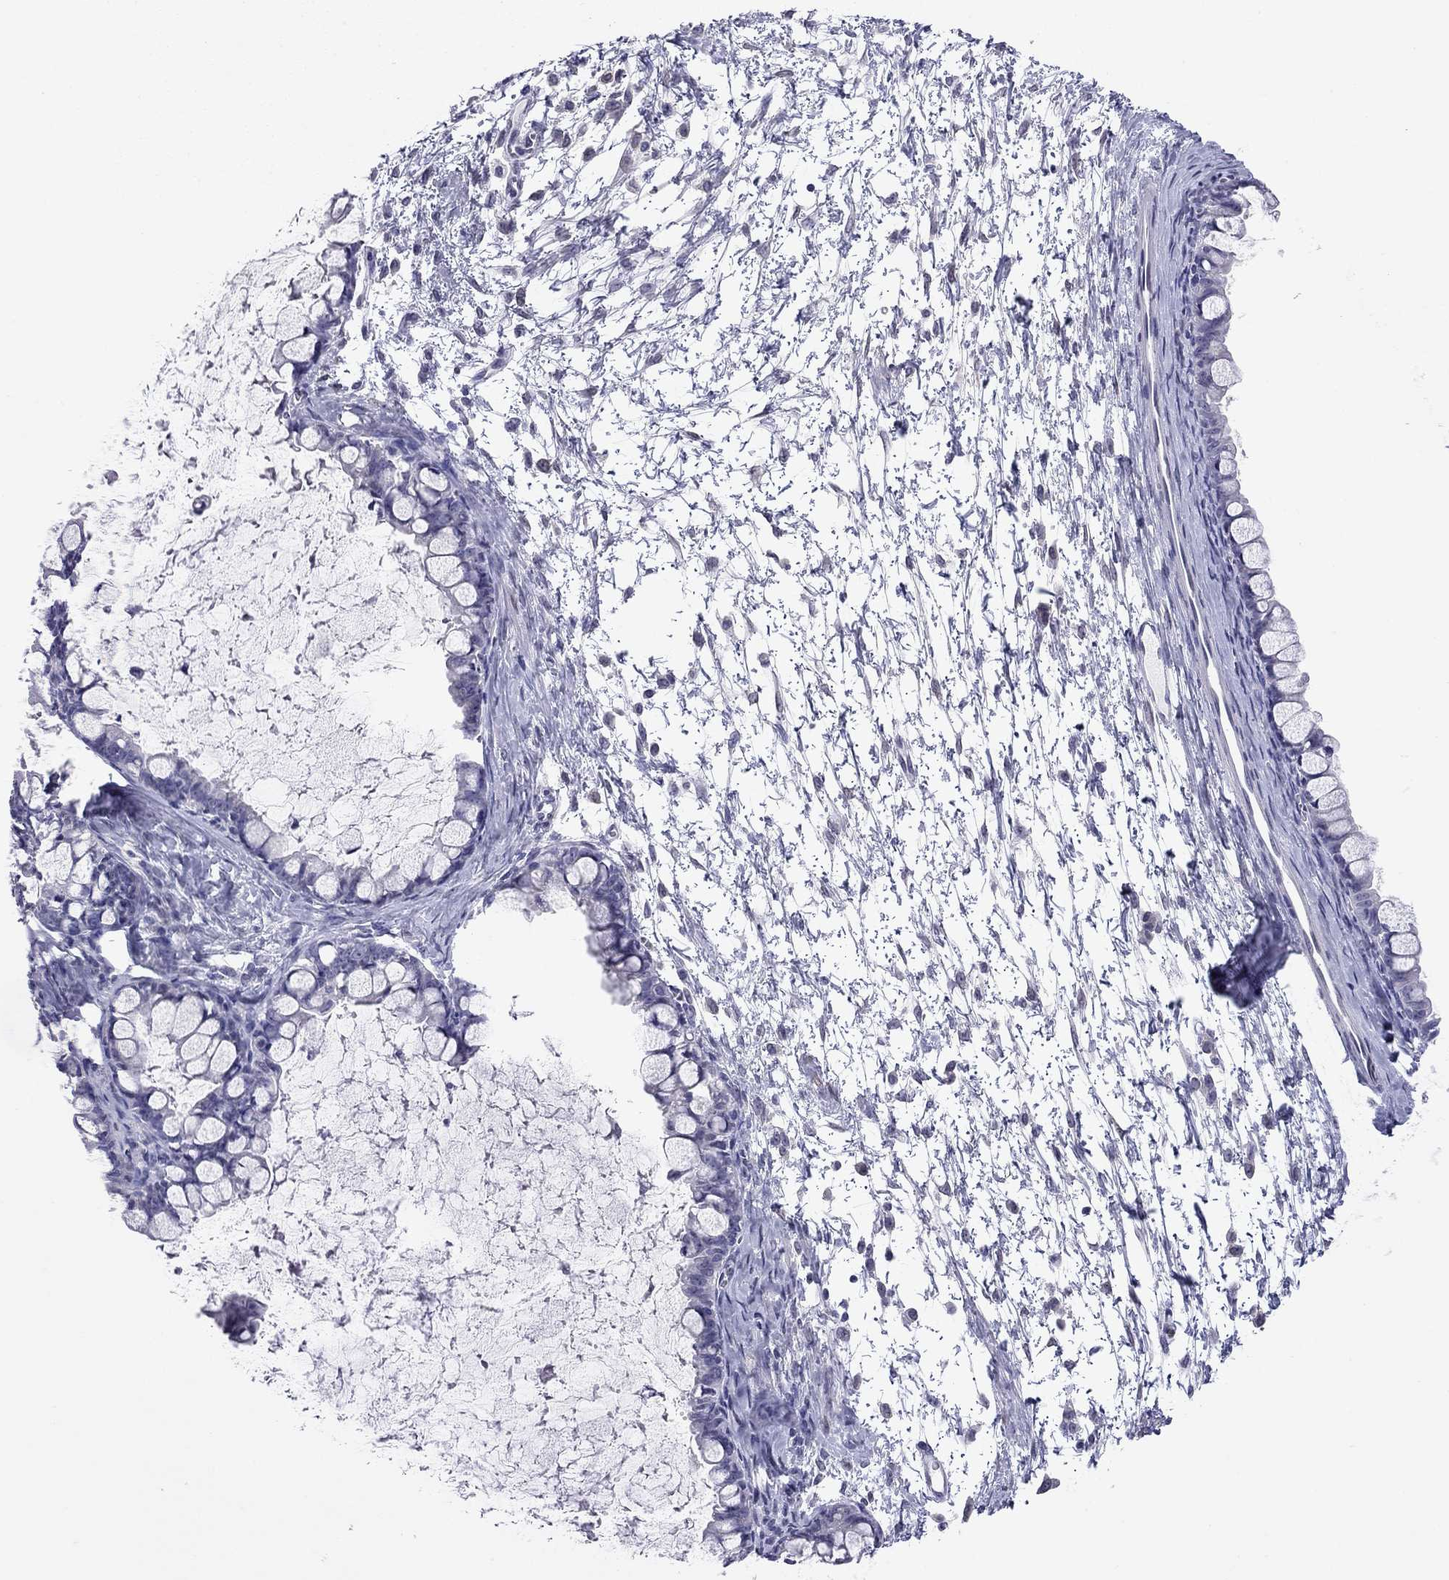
{"staining": {"intensity": "negative", "quantity": "none", "location": "none"}, "tissue": "ovarian cancer", "cell_type": "Tumor cells", "image_type": "cancer", "snomed": [{"axis": "morphology", "description": "Cystadenocarcinoma, mucinous, NOS"}, {"axis": "topography", "description": "Ovary"}], "caption": "There is no significant expression in tumor cells of ovarian mucinous cystadenocarcinoma.", "gene": "ARMC12", "patient": {"sex": "female", "age": 63}}